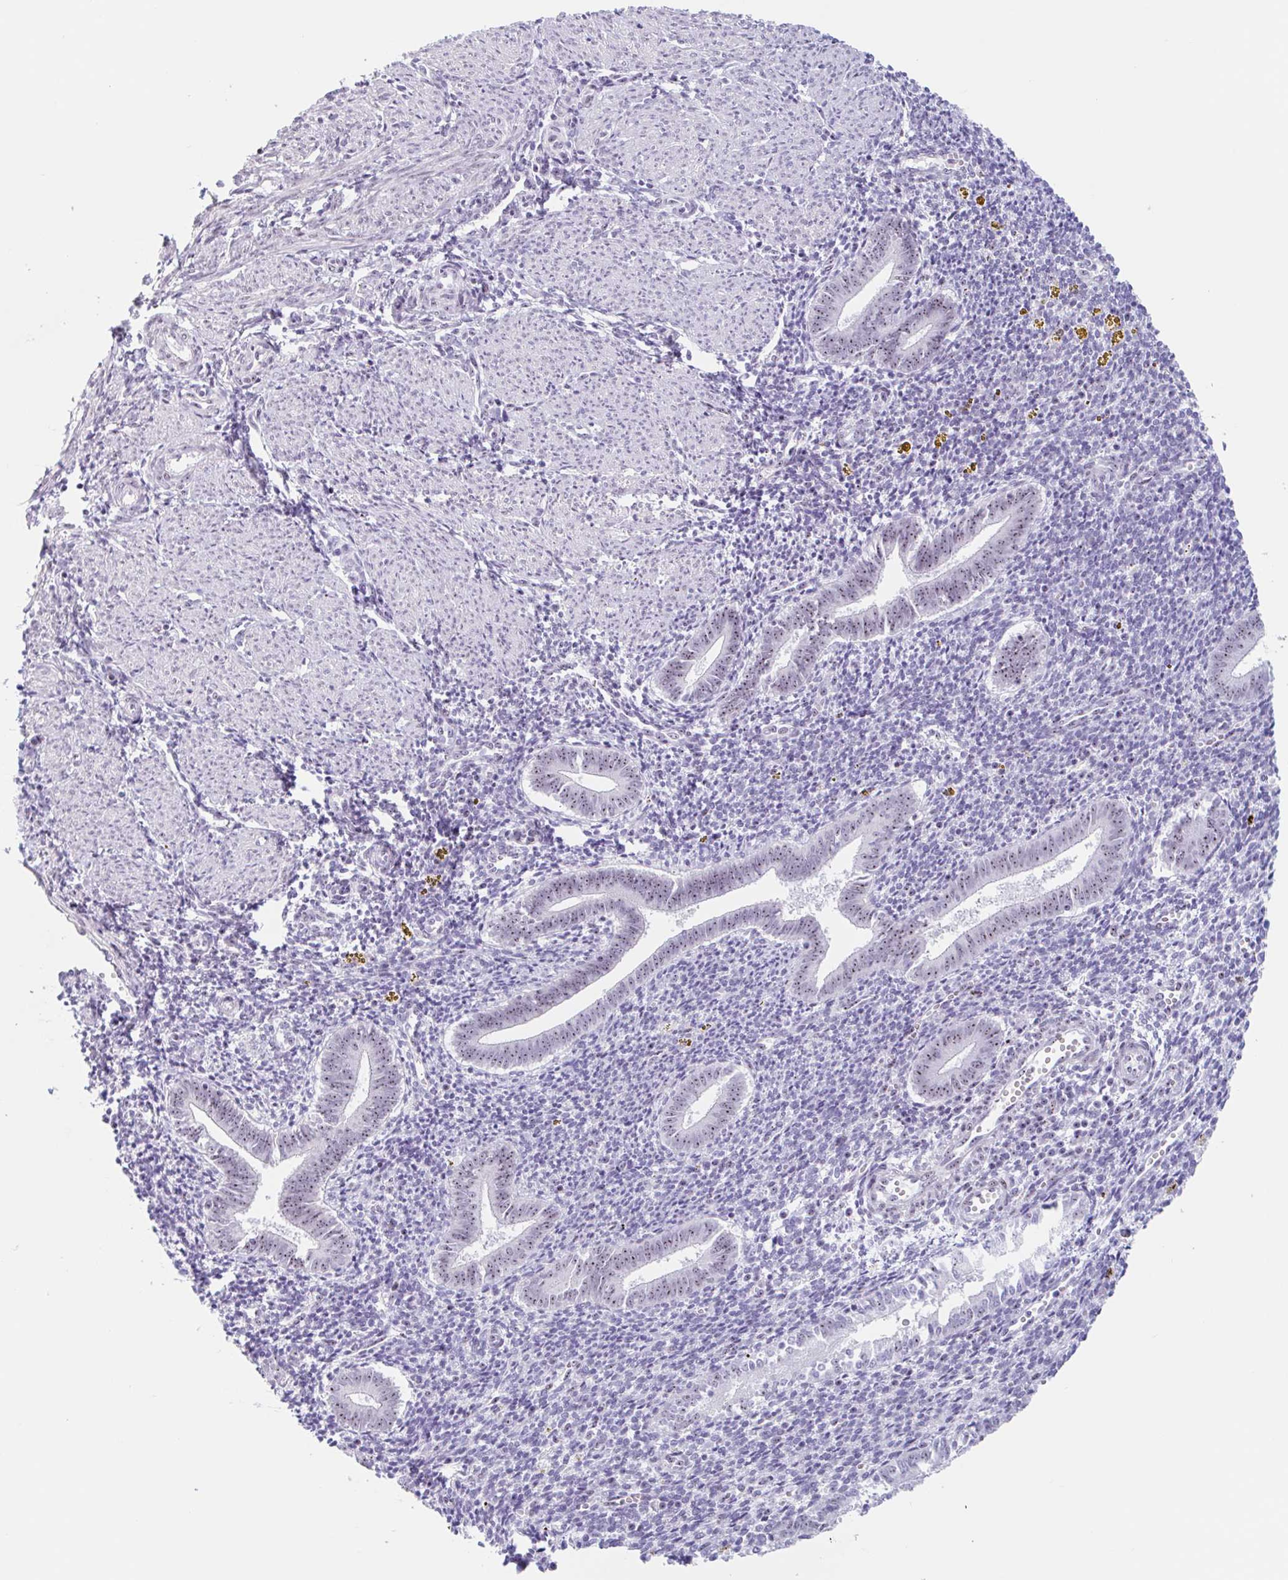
{"staining": {"intensity": "weak", "quantity": "<25%", "location": "nuclear"}, "tissue": "endometrium", "cell_type": "Cells in endometrial stroma", "image_type": "normal", "snomed": [{"axis": "morphology", "description": "Normal tissue, NOS"}, {"axis": "topography", "description": "Endometrium"}], "caption": "Micrograph shows no significant protein staining in cells in endometrial stroma of normal endometrium.", "gene": "LENG9", "patient": {"sex": "female", "age": 25}}